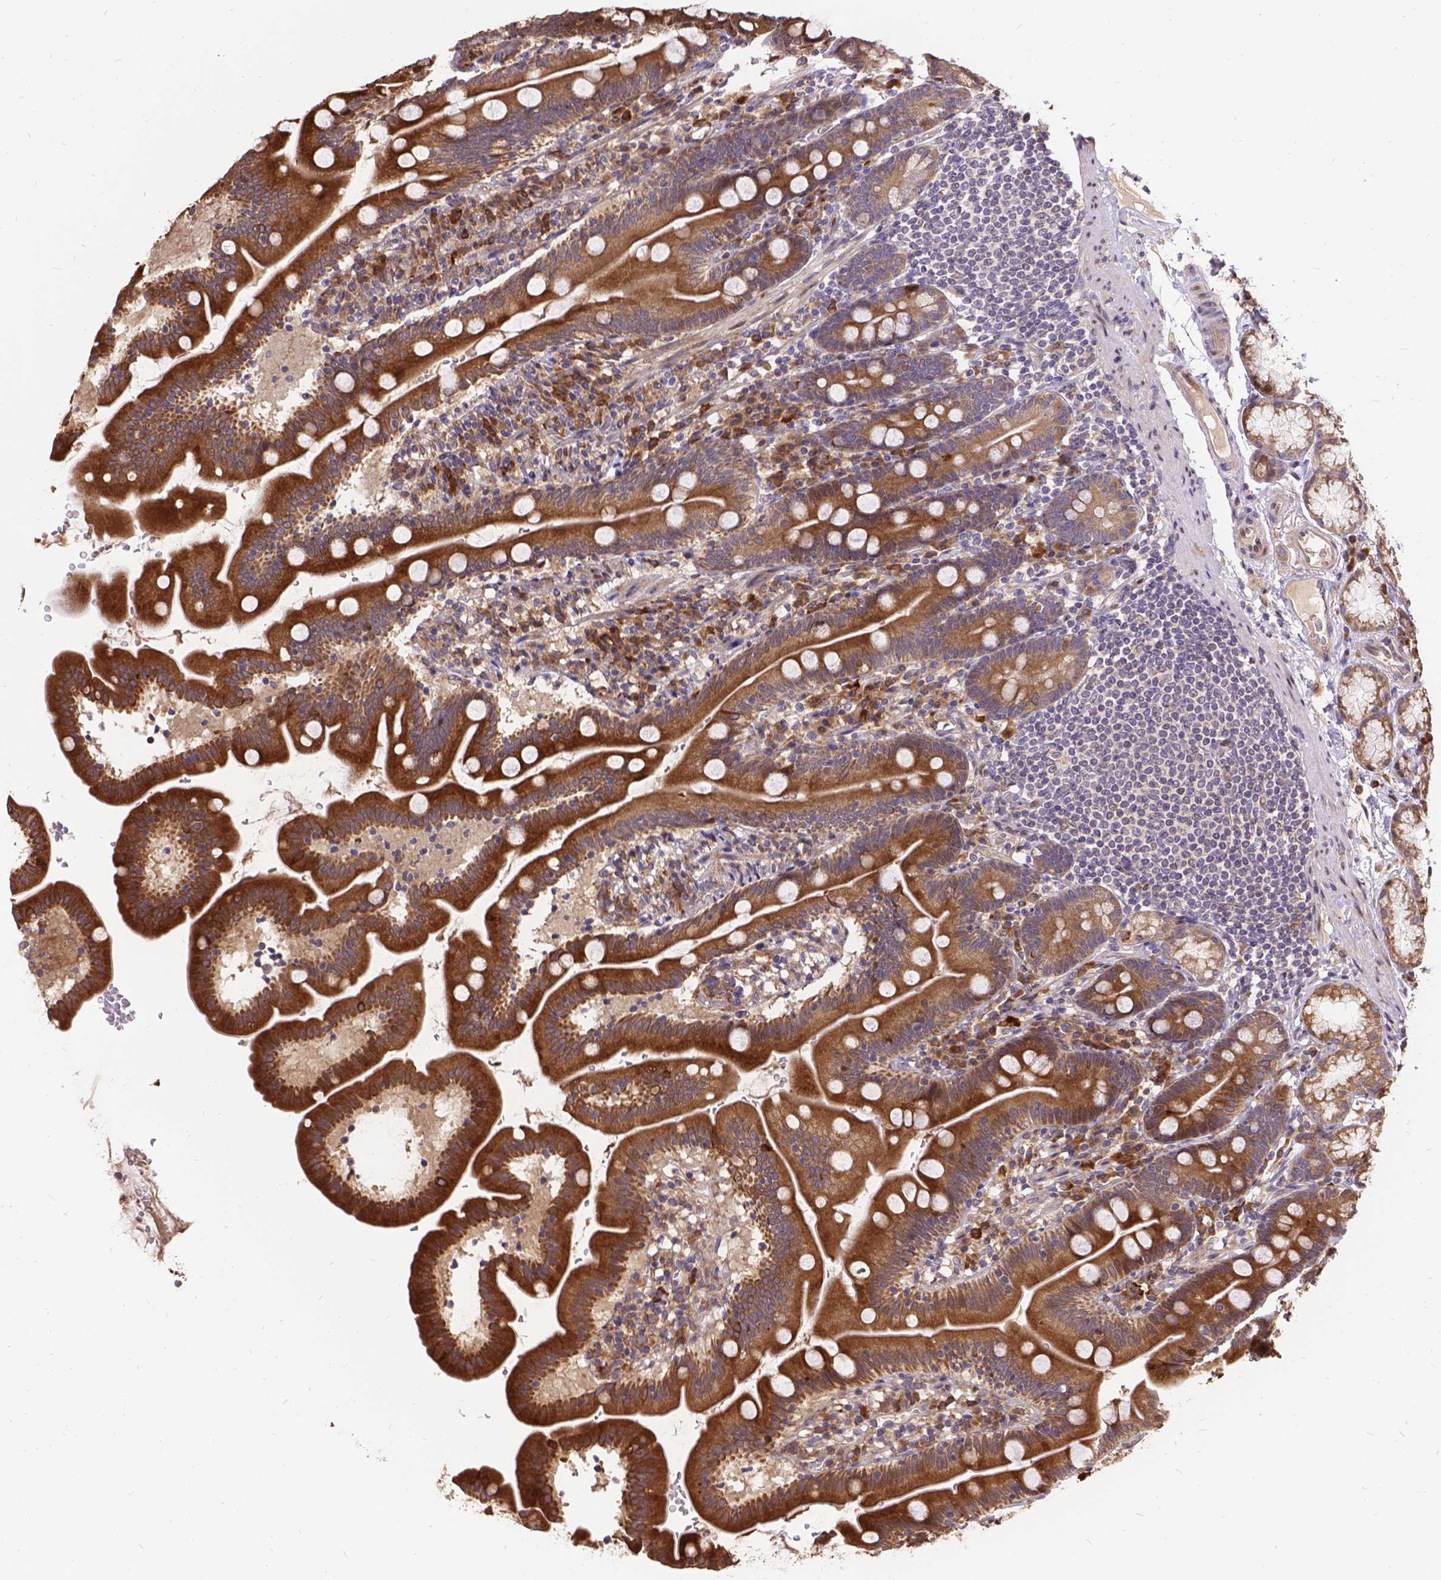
{"staining": {"intensity": "strong", "quantity": ">75%", "location": "cytoplasmic/membranous"}, "tissue": "duodenum", "cell_type": "Glandular cells", "image_type": "normal", "snomed": [{"axis": "morphology", "description": "Normal tissue, NOS"}, {"axis": "topography", "description": "Duodenum"}], "caption": "Unremarkable duodenum displays strong cytoplasmic/membranous expression in about >75% of glandular cells (IHC, brightfield microscopy, high magnification)..", "gene": "DENND6A", "patient": {"sex": "female", "age": 67}}